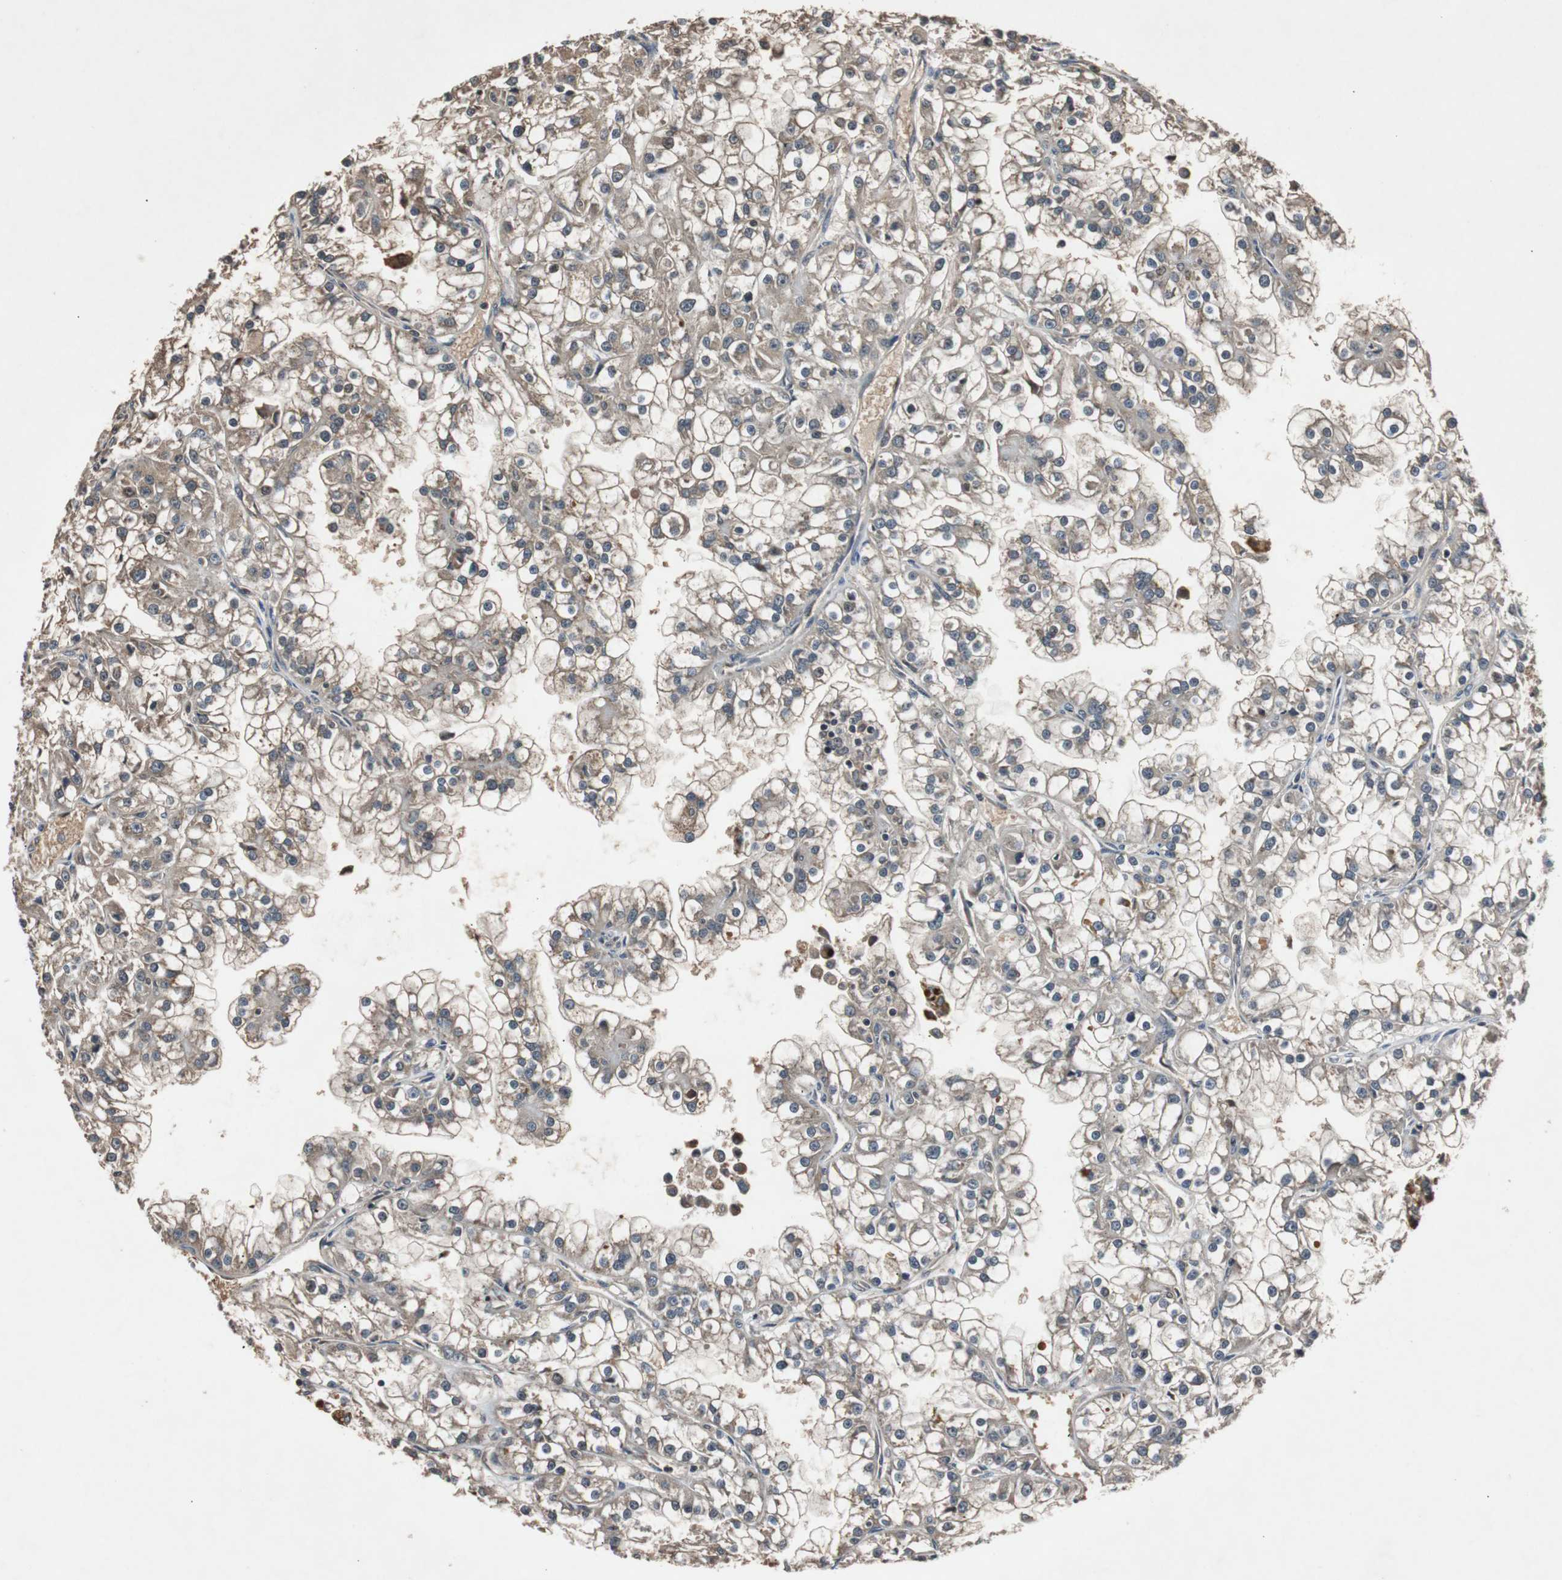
{"staining": {"intensity": "weak", "quantity": "<25%", "location": "cytoplasmic/membranous"}, "tissue": "renal cancer", "cell_type": "Tumor cells", "image_type": "cancer", "snomed": [{"axis": "morphology", "description": "Adenocarcinoma, NOS"}, {"axis": "topography", "description": "Kidney"}], "caption": "Immunohistochemistry (IHC) of adenocarcinoma (renal) exhibits no staining in tumor cells. (DAB (3,3'-diaminobenzidine) IHC visualized using brightfield microscopy, high magnification).", "gene": "SLIT2", "patient": {"sex": "female", "age": 52}}